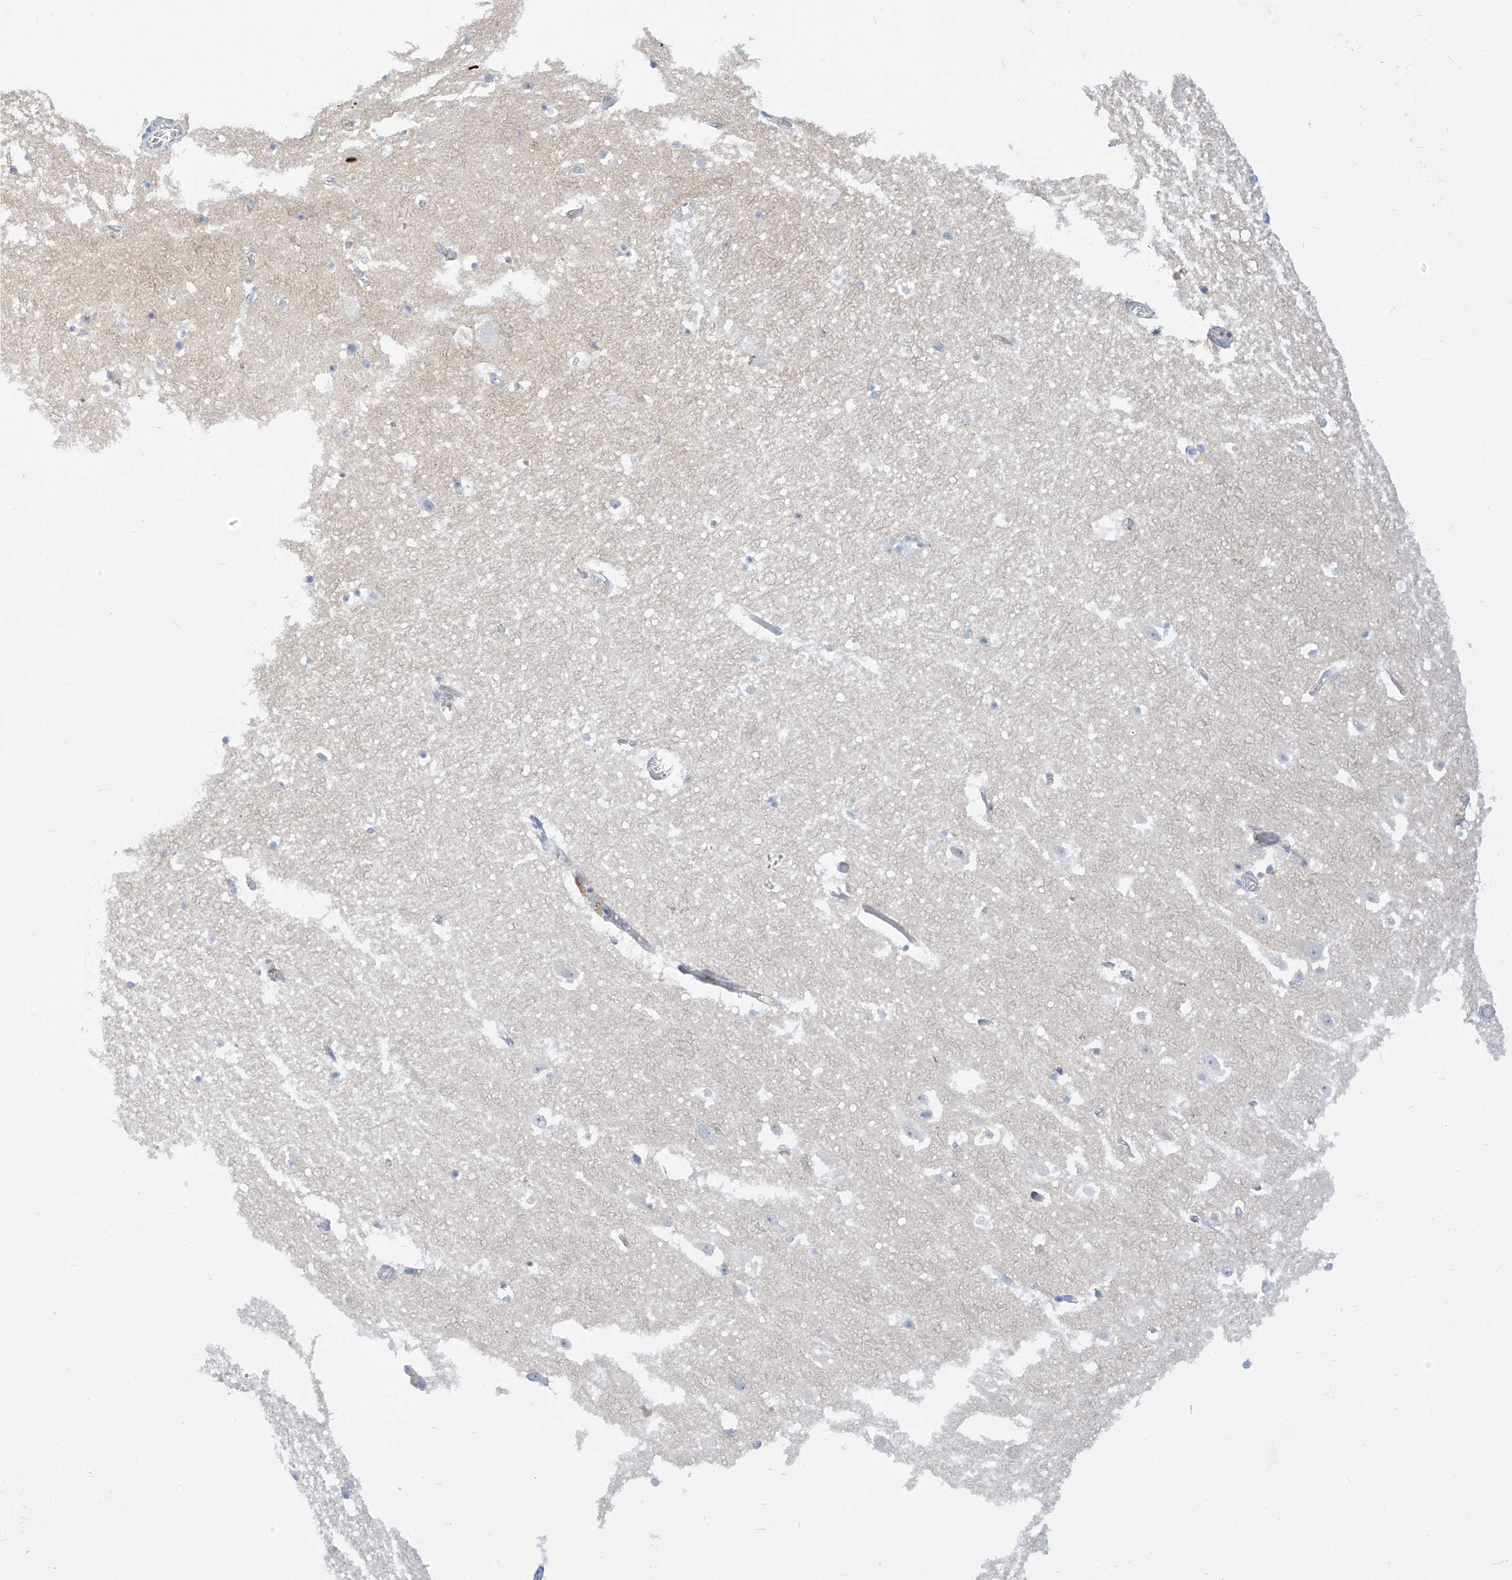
{"staining": {"intensity": "negative", "quantity": "none", "location": "none"}, "tissue": "hippocampus", "cell_type": "Glial cells", "image_type": "normal", "snomed": [{"axis": "morphology", "description": "Normal tissue, NOS"}, {"axis": "topography", "description": "Hippocampus"}], "caption": "The histopathology image displays no staining of glial cells in normal hippocampus. (DAB IHC, high magnification).", "gene": "FABP2", "patient": {"sex": "female", "age": 52}}